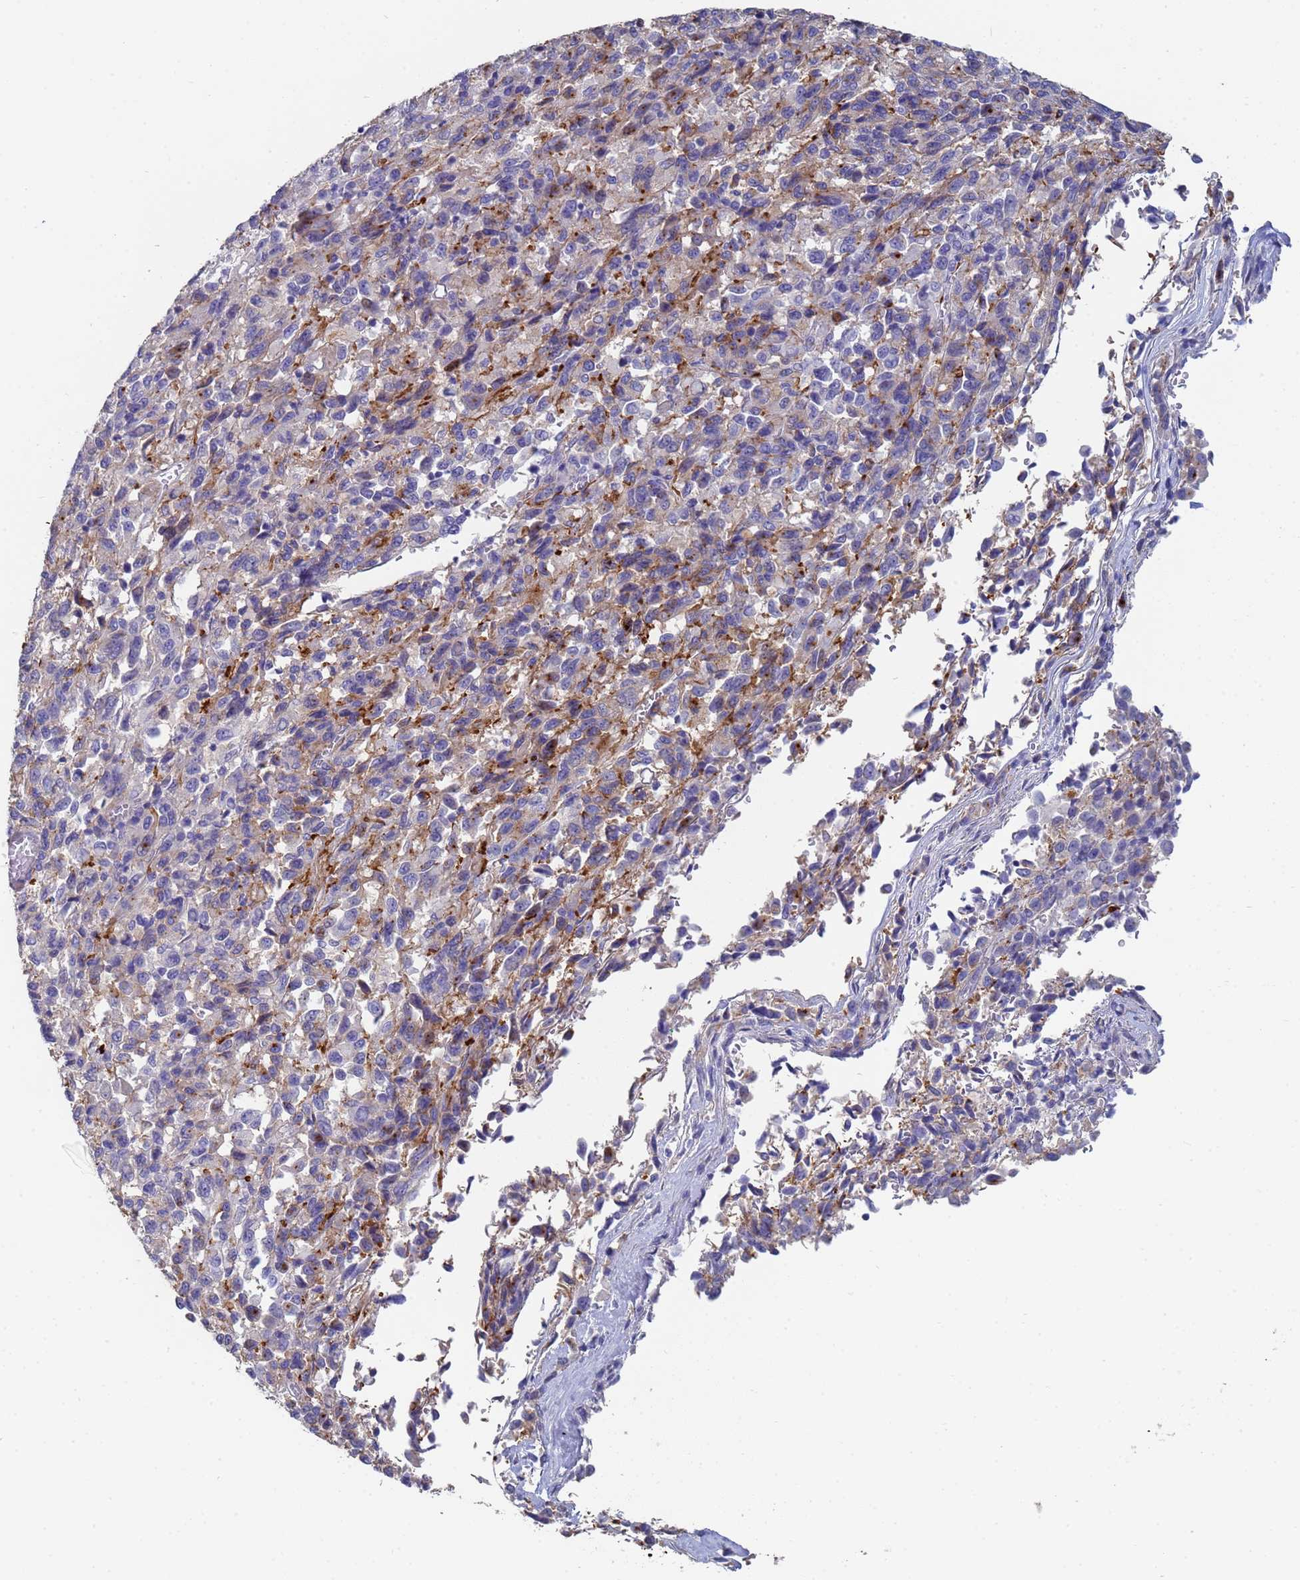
{"staining": {"intensity": "weak", "quantity": "<25%", "location": "cytoplasmic/membranous"}, "tissue": "melanoma", "cell_type": "Tumor cells", "image_type": "cancer", "snomed": [{"axis": "morphology", "description": "Malignant melanoma, Metastatic site"}, {"axis": "topography", "description": "Lung"}], "caption": "The image exhibits no staining of tumor cells in melanoma.", "gene": "ABCA8", "patient": {"sex": "male", "age": 64}}